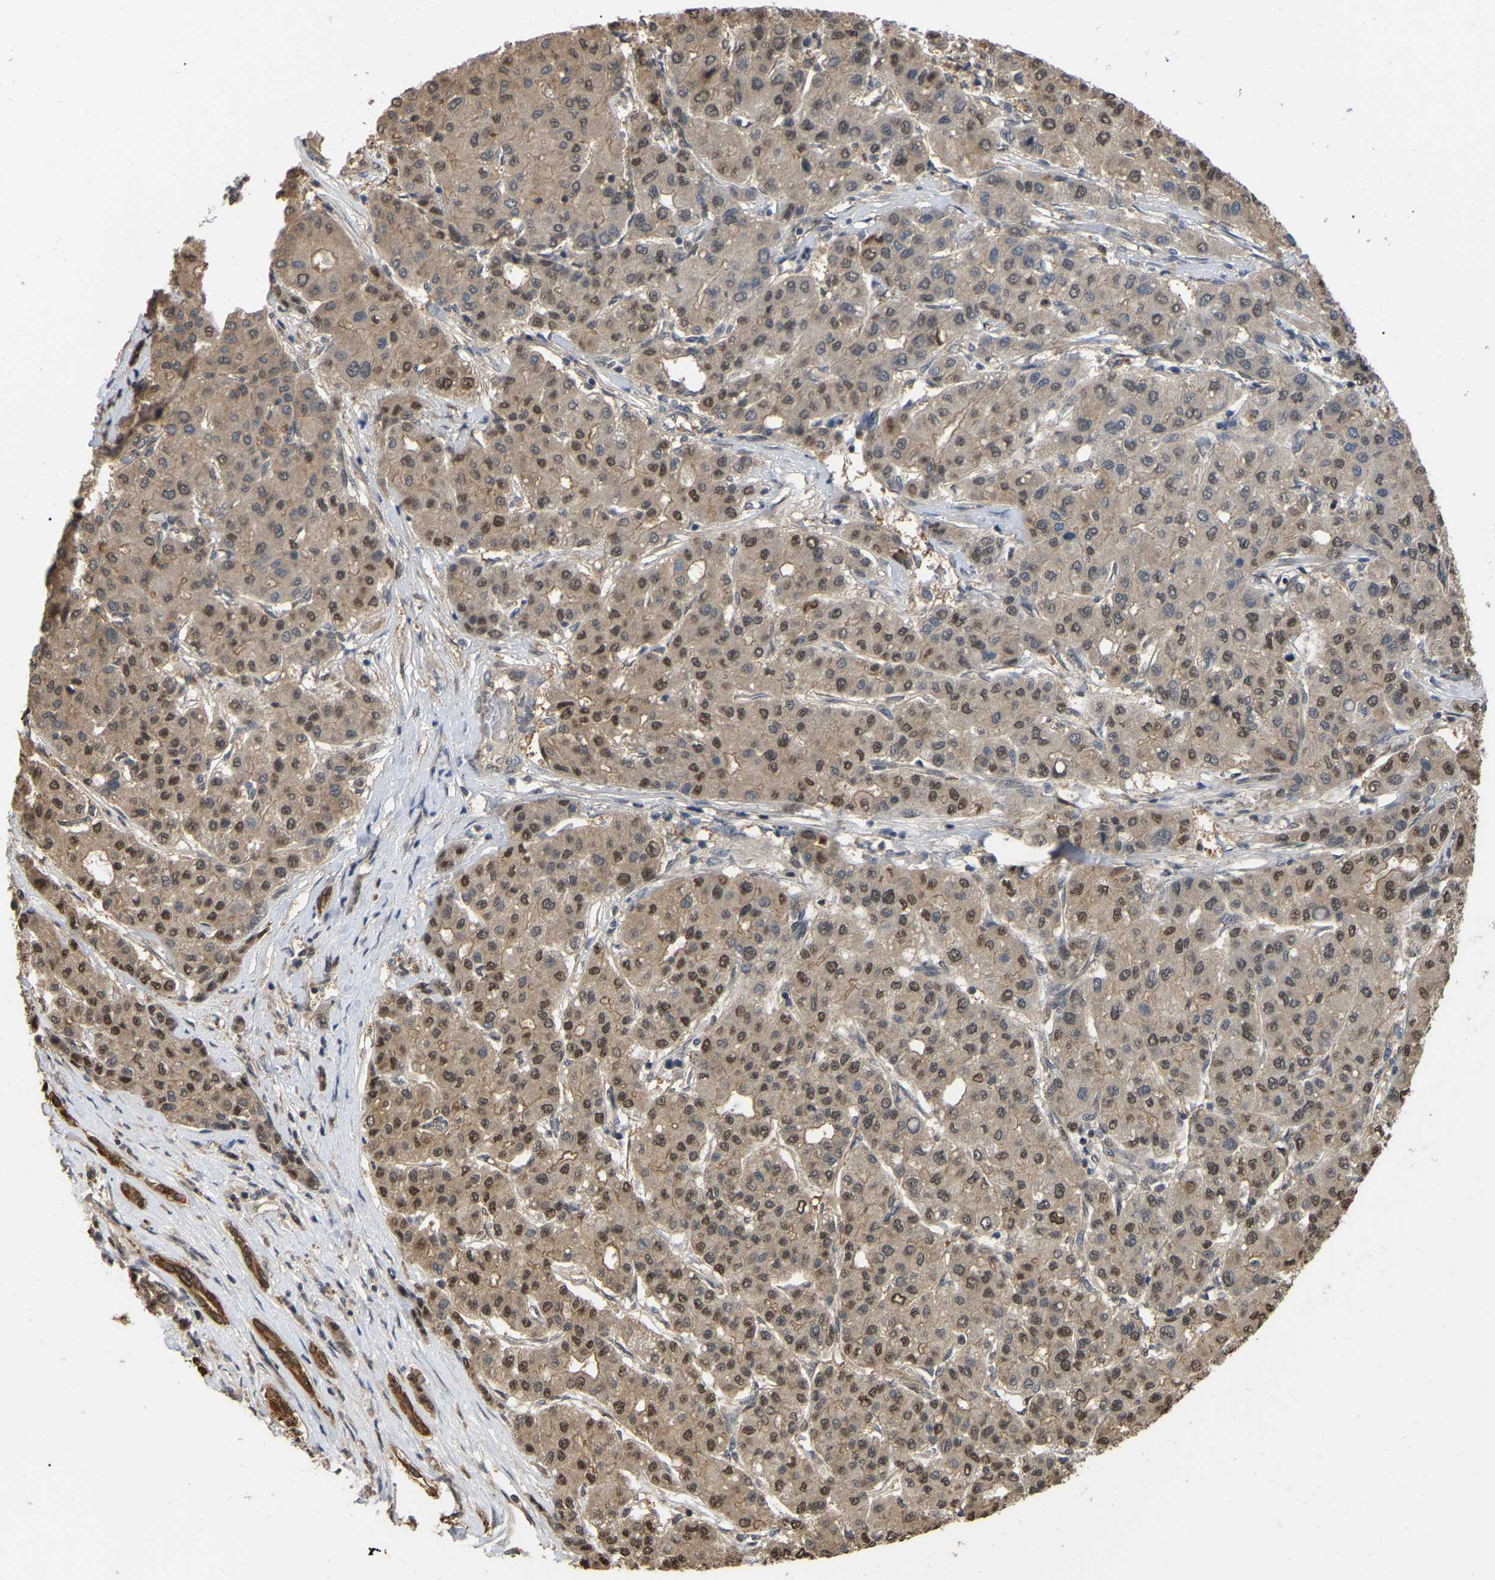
{"staining": {"intensity": "moderate", "quantity": "25%-75%", "location": "cytoplasmic/membranous,nuclear"}, "tissue": "liver cancer", "cell_type": "Tumor cells", "image_type": "cancer", "snomed": [{"axis": "morphology", "description": "Carcinoma, Hepatocellular, NOS"}, {"axis": "topography", "description": "Liver"}], "caption": "Tumor cells display moderate cytoplasmic/membranous and nuclear expression in approximately 25%-75% of cells in liver cancer.", "gene": "FAM219A", "patient": {"sex": "male", "age": 65}}